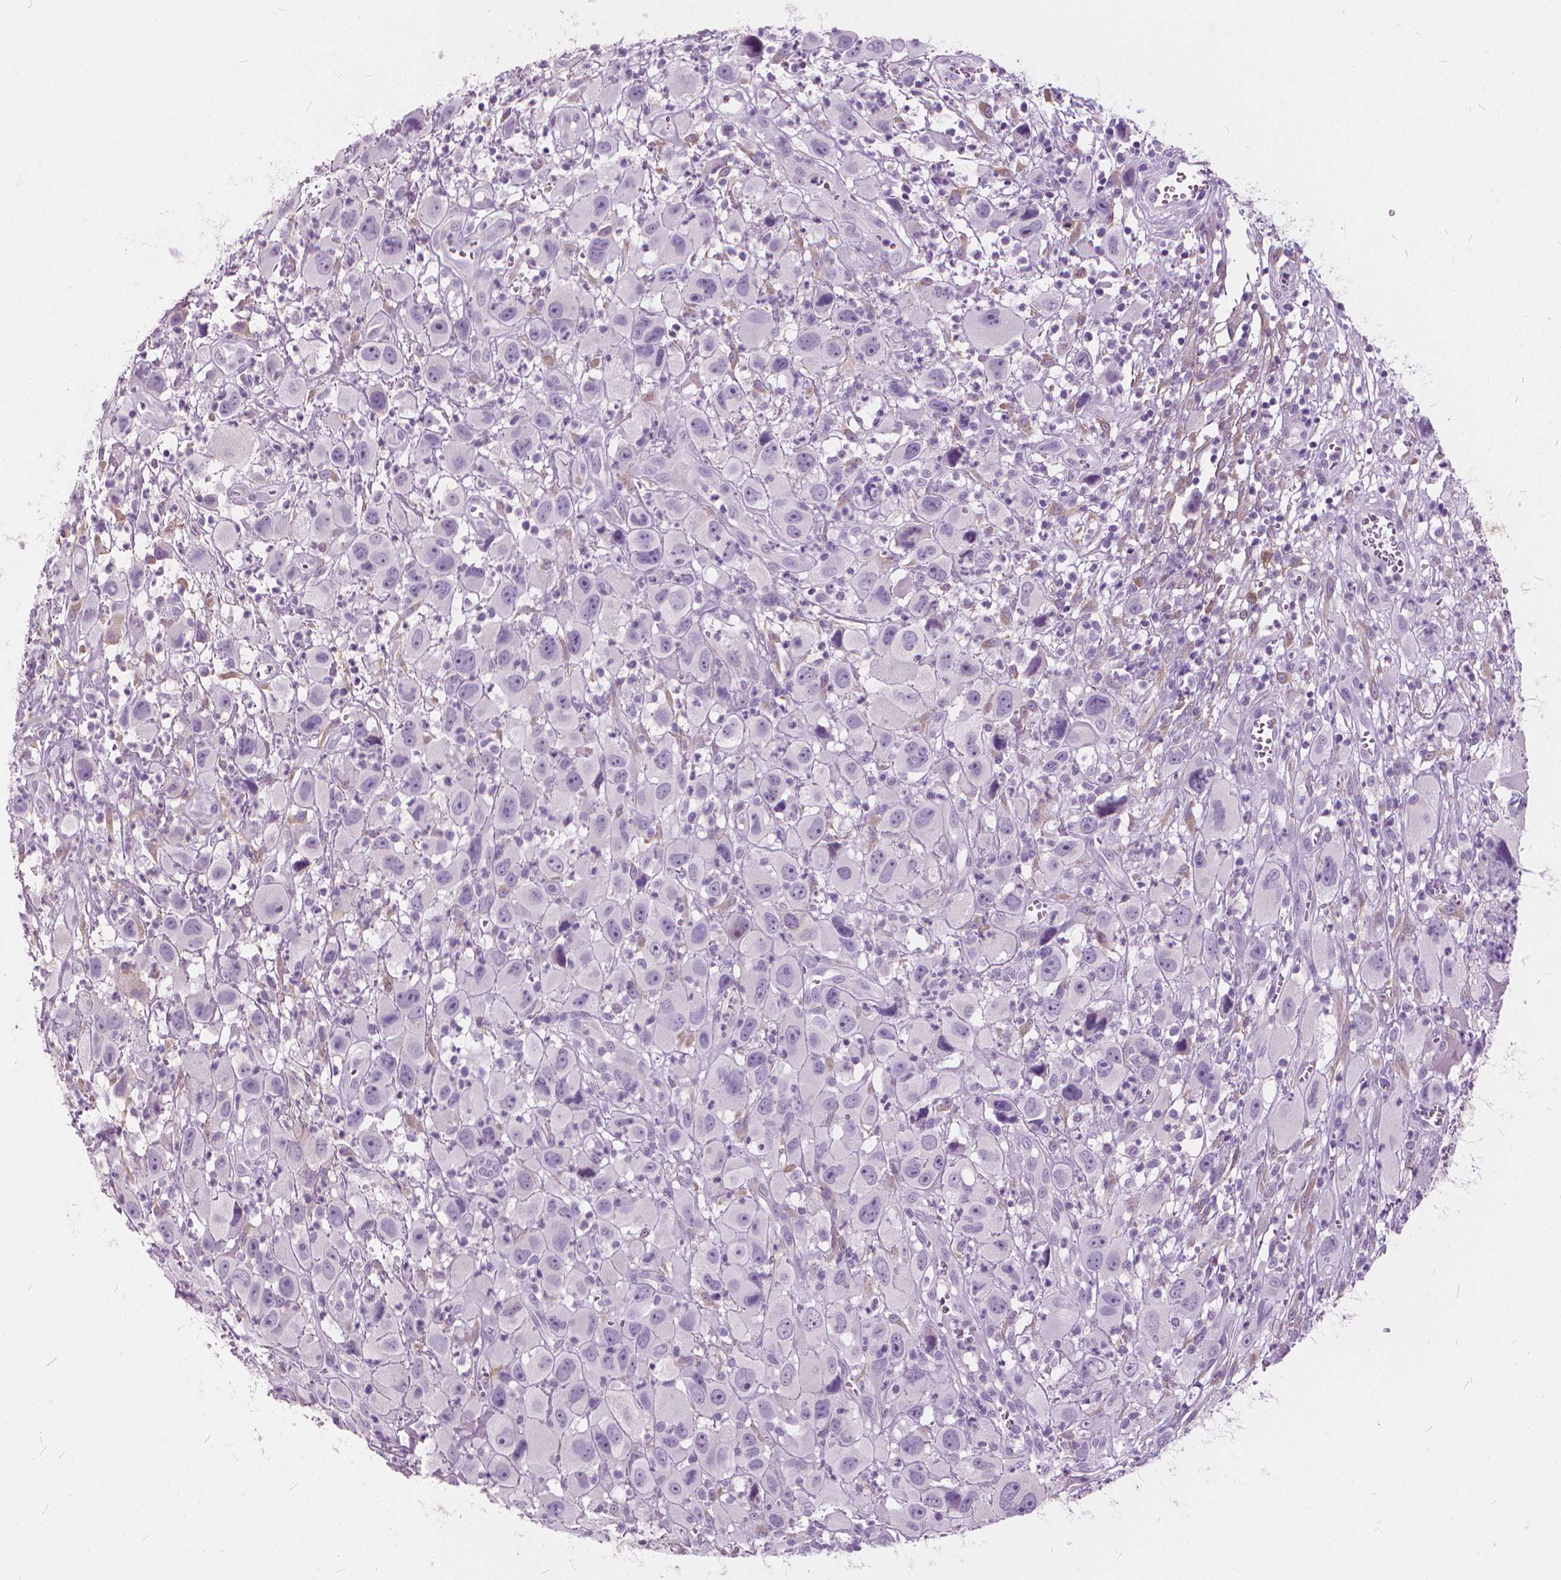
{"staining": {"intensity": "negative", "quantity": "none", "location": "none"}, "tissue": "head and neck cancer", "cell_type": "Tumor cells", "image_type": "cancer", "snomed": [{"axis": "morphology", "description": "Squamous cell carcinoma, NOS"}, {"axis": "morphology", "description": "Squamous cell carcinoma, metastatic, NOS"}, {"axis": "topography", "description": "Oral tissue"}, {"axis": "topography", "description": "Head-Neck"}], "caption": "Immunohistochemistry of human head and neck cancer (metastatic squamous cell carcinoma) shows no staining in tumor cells.", "gene": "DNM1", "patient": {"sex": "female", "age": 85}}